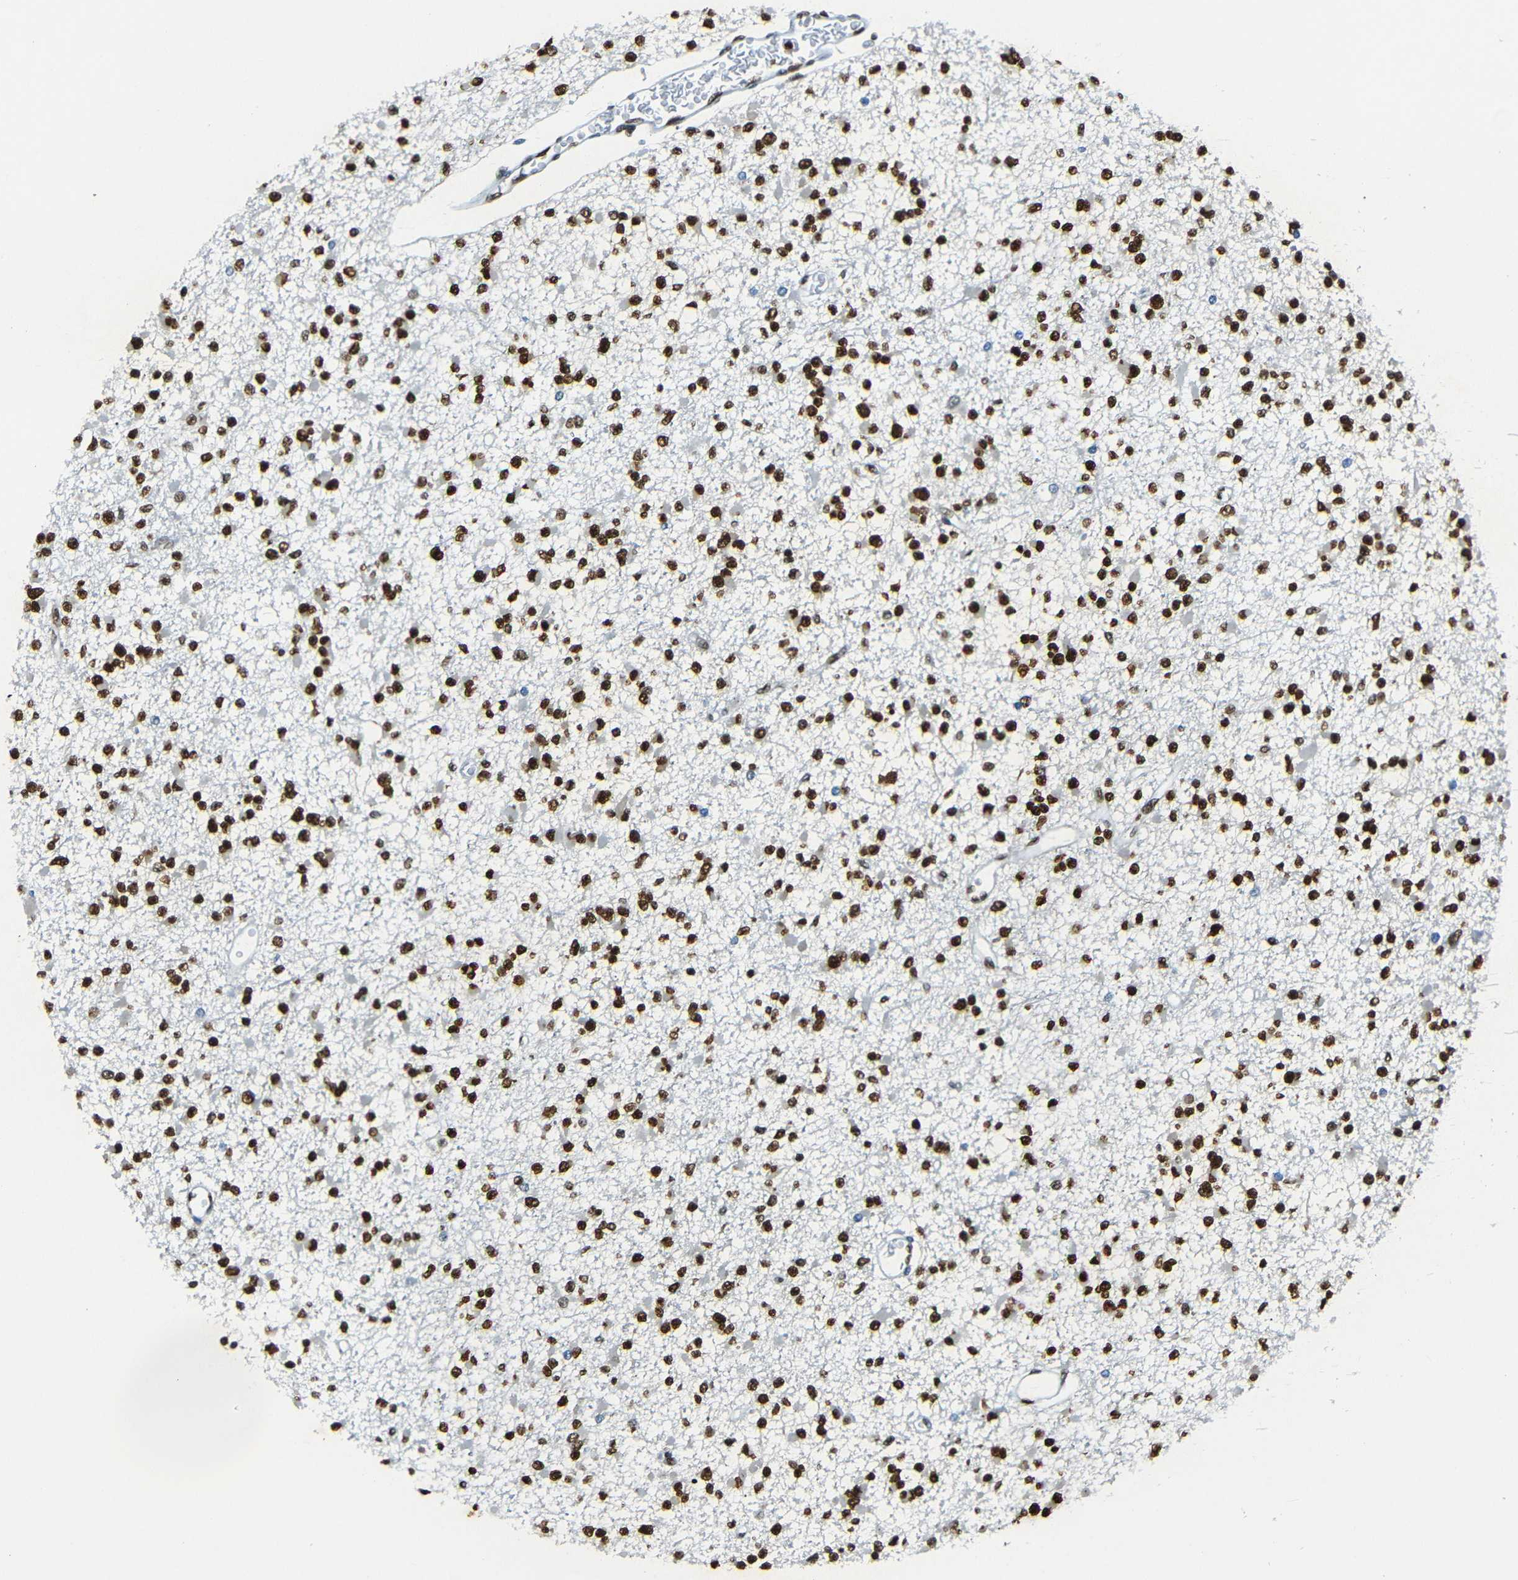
{"staining": {"intensity": "strong", "quantity": ">75%", "location": "nuclear"}, "tissue": "glioma", "cell_type": "Tumor cells", "image_type": "cancer", "snomed": [{"axis": "morphology", "description": "Glioma, malignant, Low grade"}, {"axis": "topography", "description": "Brain"}], "caption": "This micrograph exhibits low-grade glioma (malignant) stained with immunohistochemistry (IHC) to label a protein in brown. The nuclear of tumor cells show strong positivity for the protein. Nuclei are counter-stained blue.", "gene": "HMGN1", "patient": {"sex": "female", "age": 22}}